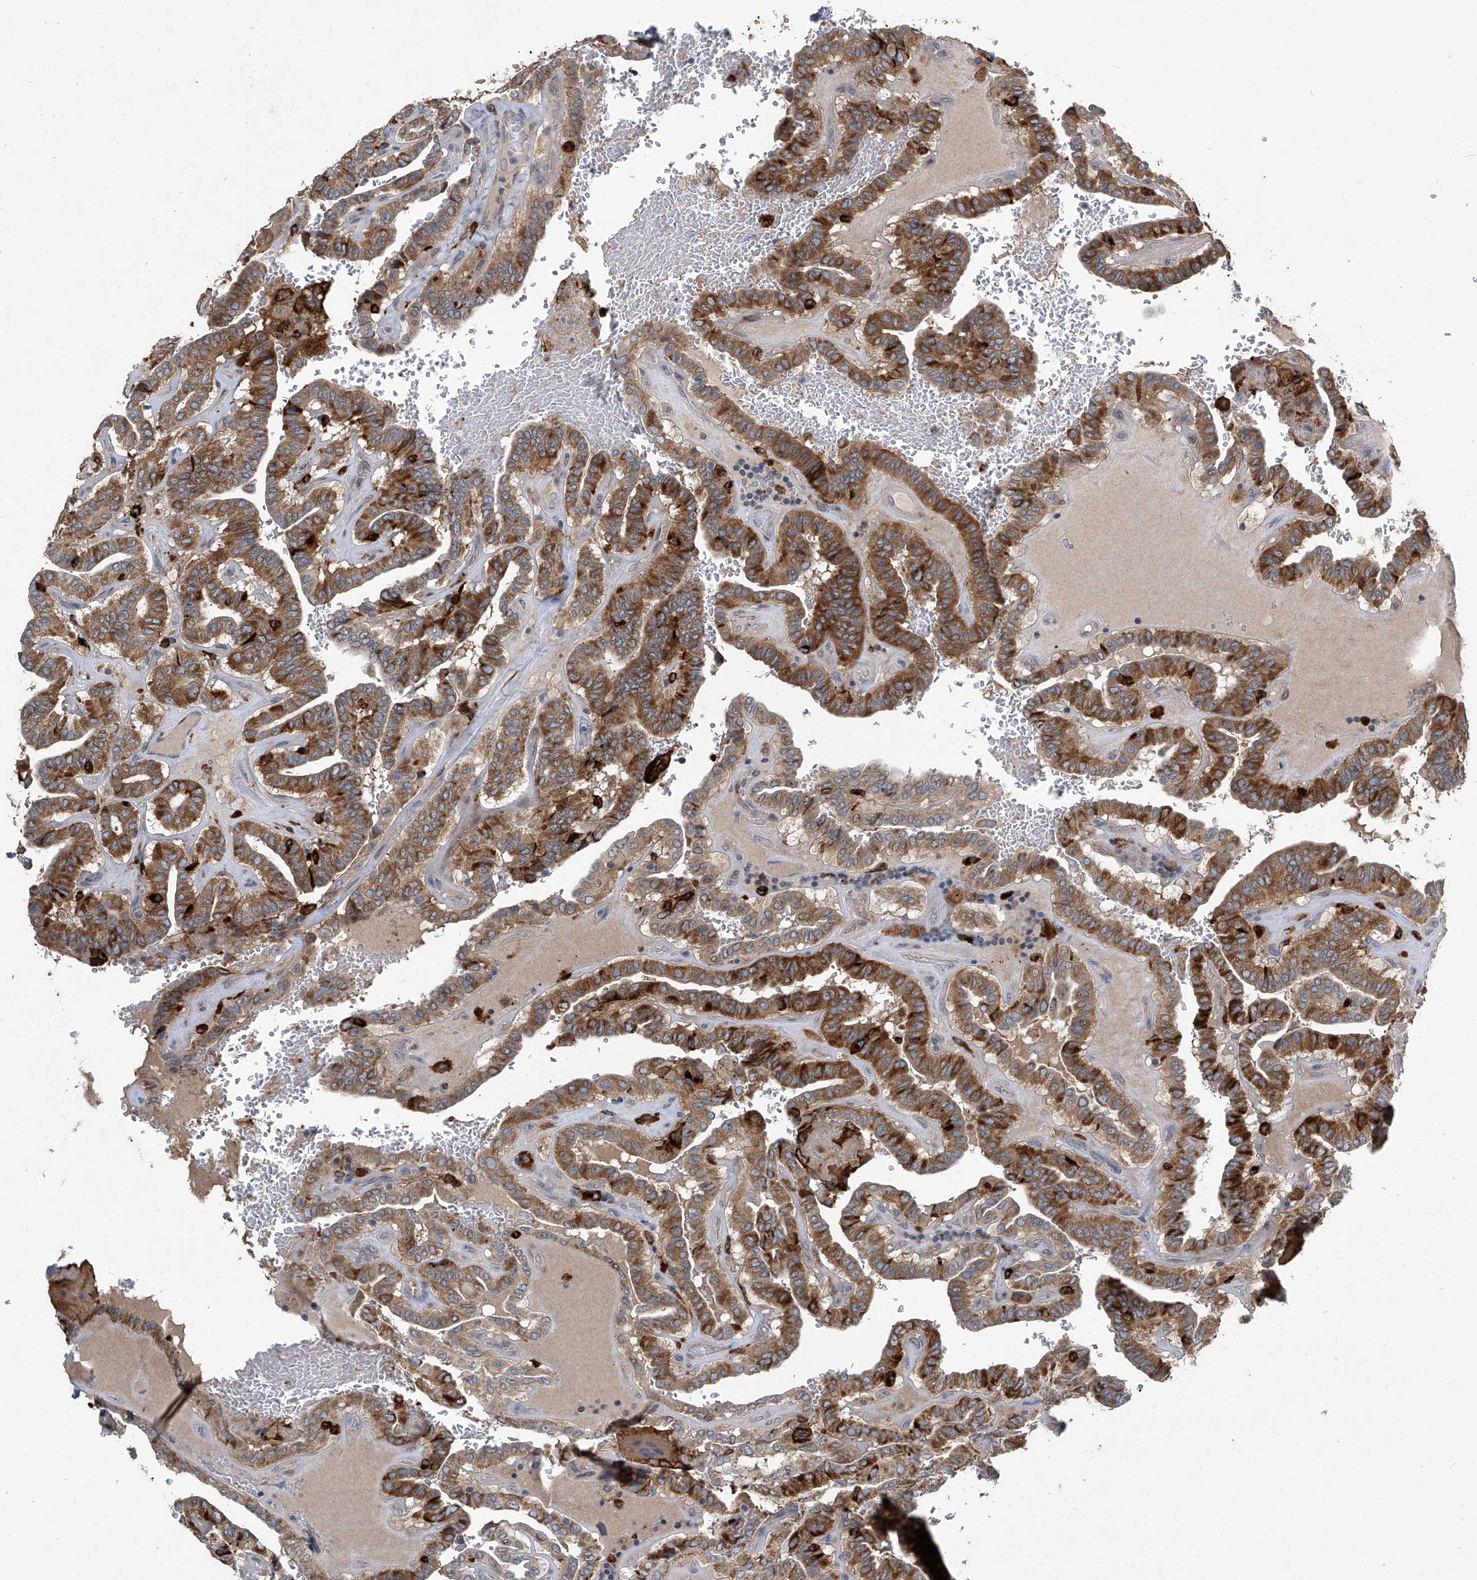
{"staining": {"intensity": "strong", "quantity": ">75%", "location": "cytoplasmic/membranous"}, "tissue": "thyroid cancer", "cell_type": "Tumor cells", "image_type": "cancer", "snomed": [{"axis": "morphology", "description": "Papillary adenocarcinoma, NOS"}, {"axis": "topography", "description": "Thyroid gland"}], "caption": "IHC staining of papillary adenocarcinoma (thyroid), which shows high levels of strong cytoplasmic/membranous staining in approximately >75% of tumor cells indicating strong cytoplasmic/membranous protein expression. The staining was performed using DAB (3,3'-diaminobenzidine) (brown) for protein detection and nuclei were counterstained in hematoxylin (blue).", "gene": "FAM167A", "patient": {"sex": "male", "age": 77}}